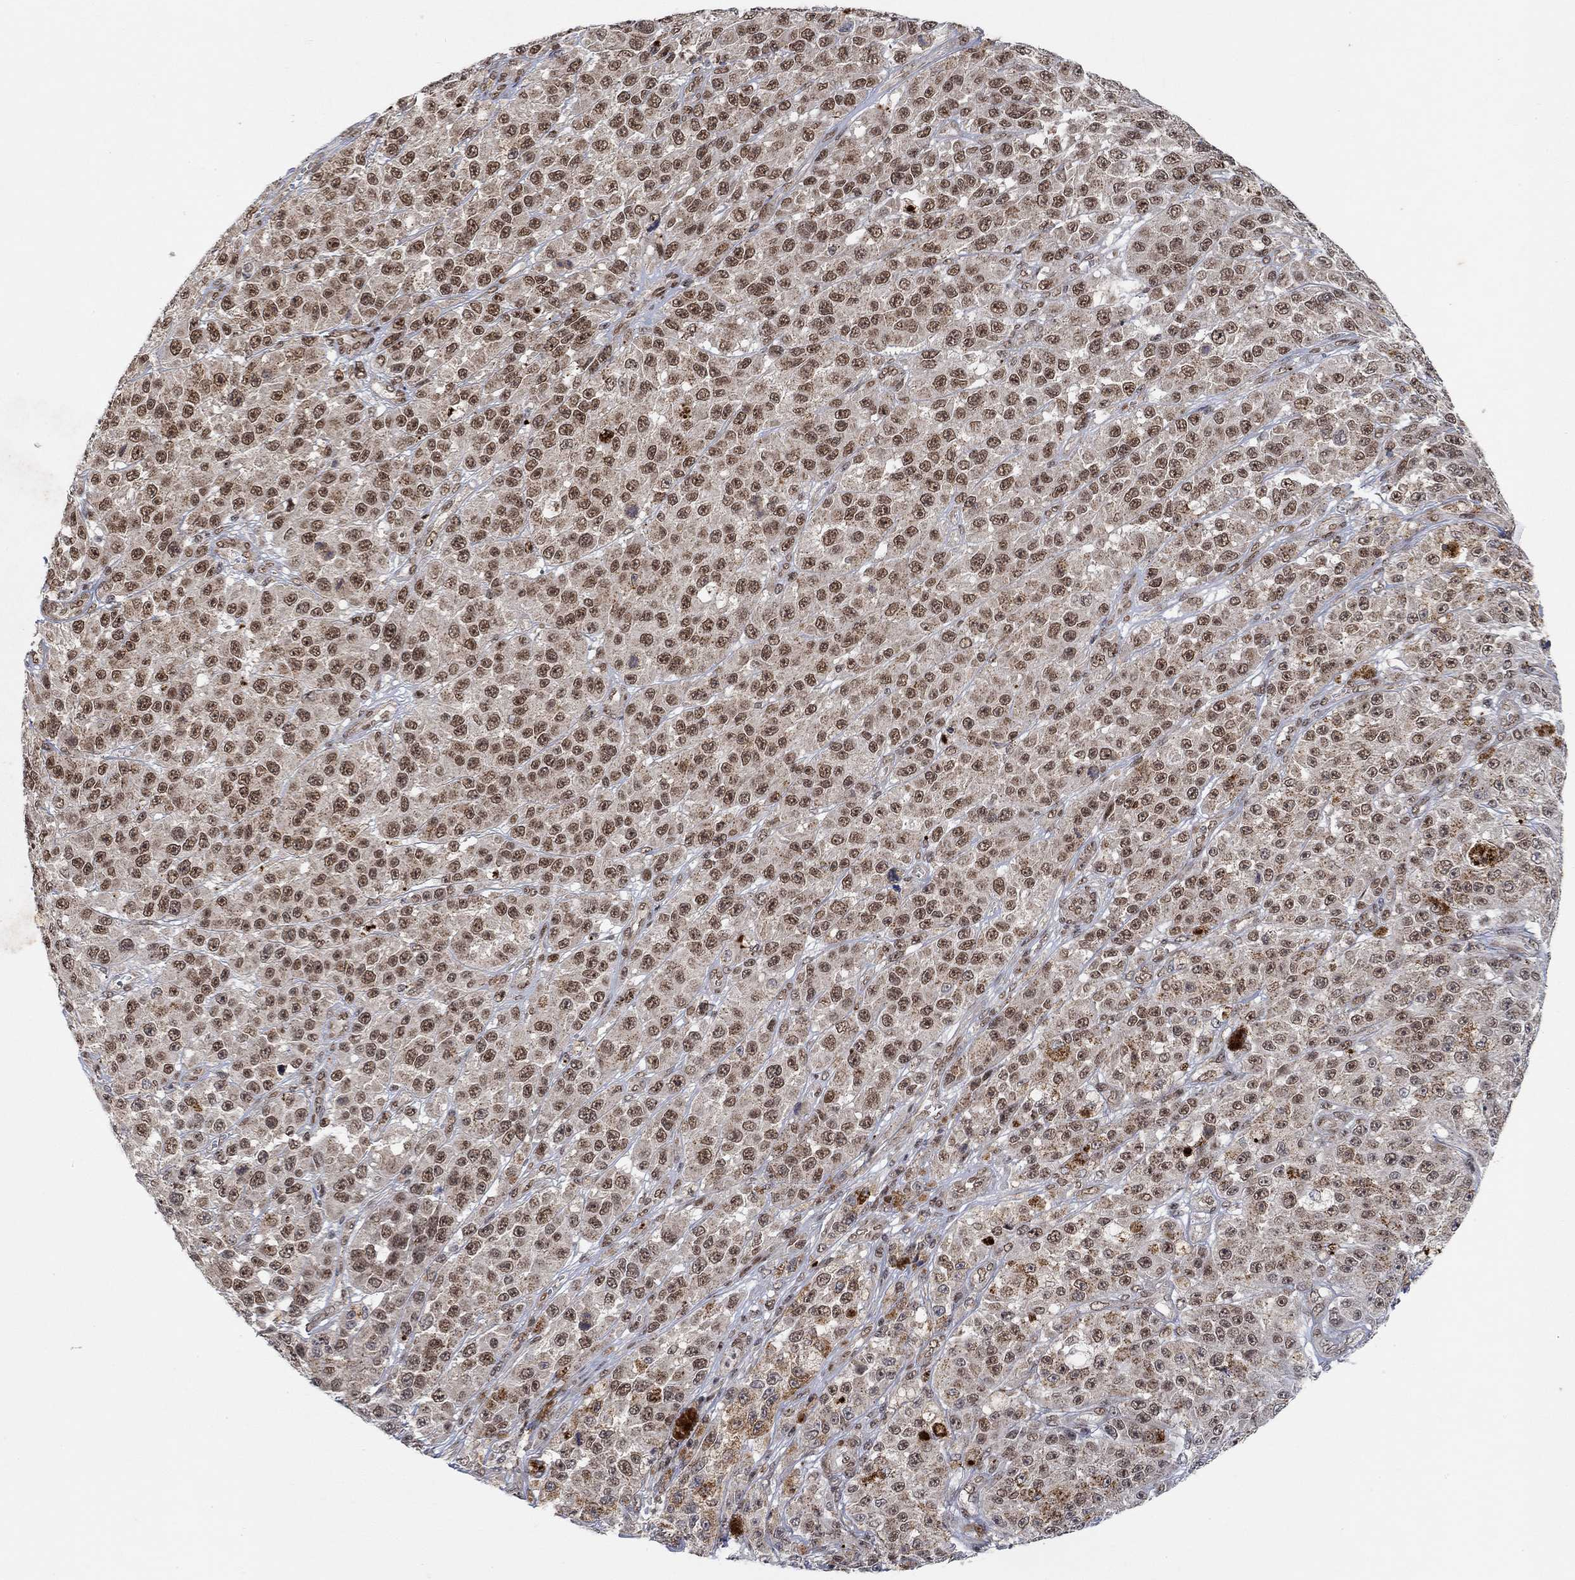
{"staining": {"intensity": "strong", "quantity": ">75%", "location": "nuclear"}, "tissue": "melanoma", "cell_type": "Tumor cells", "image_type": "cancer", "snomed": [{"axis": "morphology", "description": "Malignant melanoma, NOS"}, {"axis": "topography", "description": "Skin"}], "caption": "Immunohistochemistry (DAB (3,3'-diaminobenzidine)) staining of melanoma demonstrates strong nuclear protein positivity in approximately >75% of tumor cells.", "gene": "THAP8", "patient": {"sex": "female", "age": 58}}